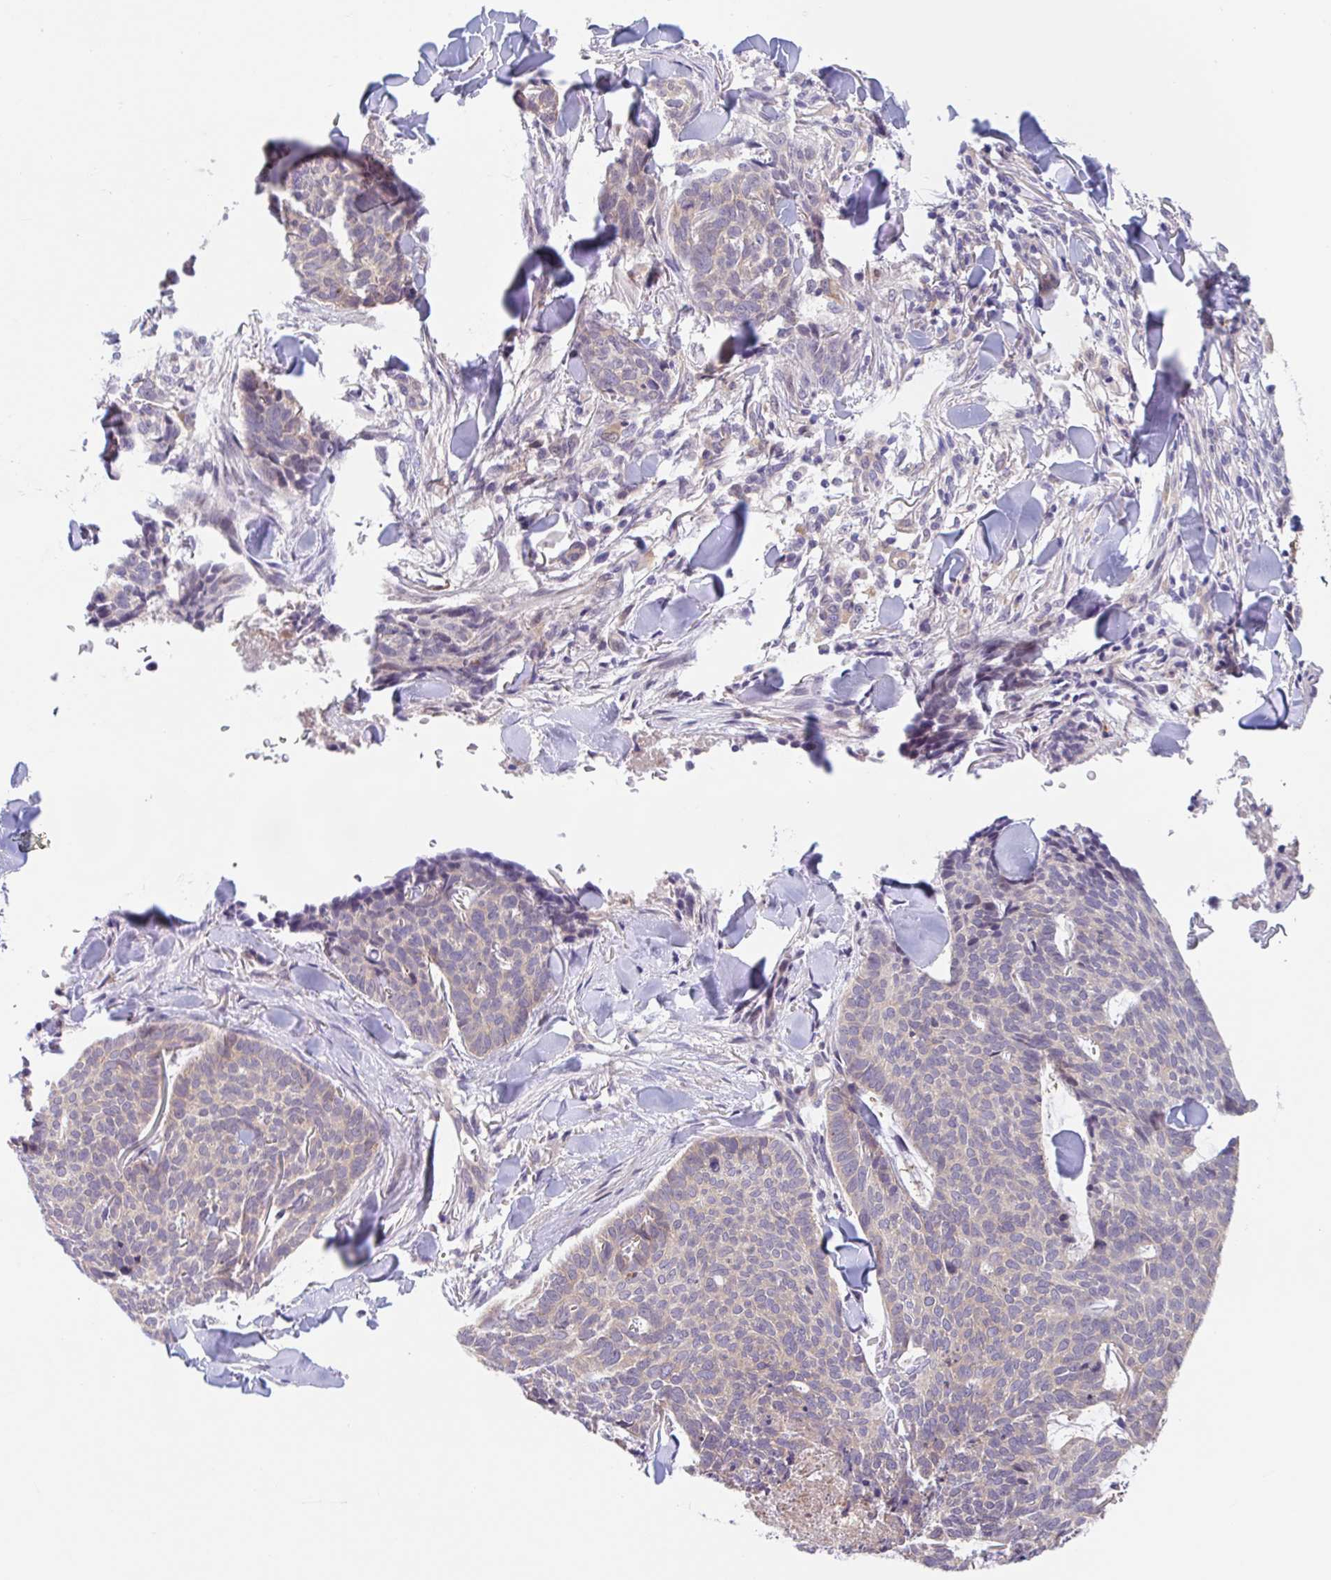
{"staining": {"intensity": "weak", "quantity": "<25%", "location": "cytoplasmic/membranous,nuclear"}, "tissue": "skin cancer", "cell_type": "Tumor cells", "image_type": "cancer", "snomed": [{"axis": "morphology", "description": "Normal tissue, NOS"}, {"axis": "morphology", "description": "Basal cell carcinoma"}, {"axis": "topography", "description": "Skin"}], "caption": "Immunohistochemical staining of basal cell carcinoma (skin) demonstrates no significant staining in tumor cells.", "gene": "TMEM86A", "patient": {"sex": "male", "age": 50}}